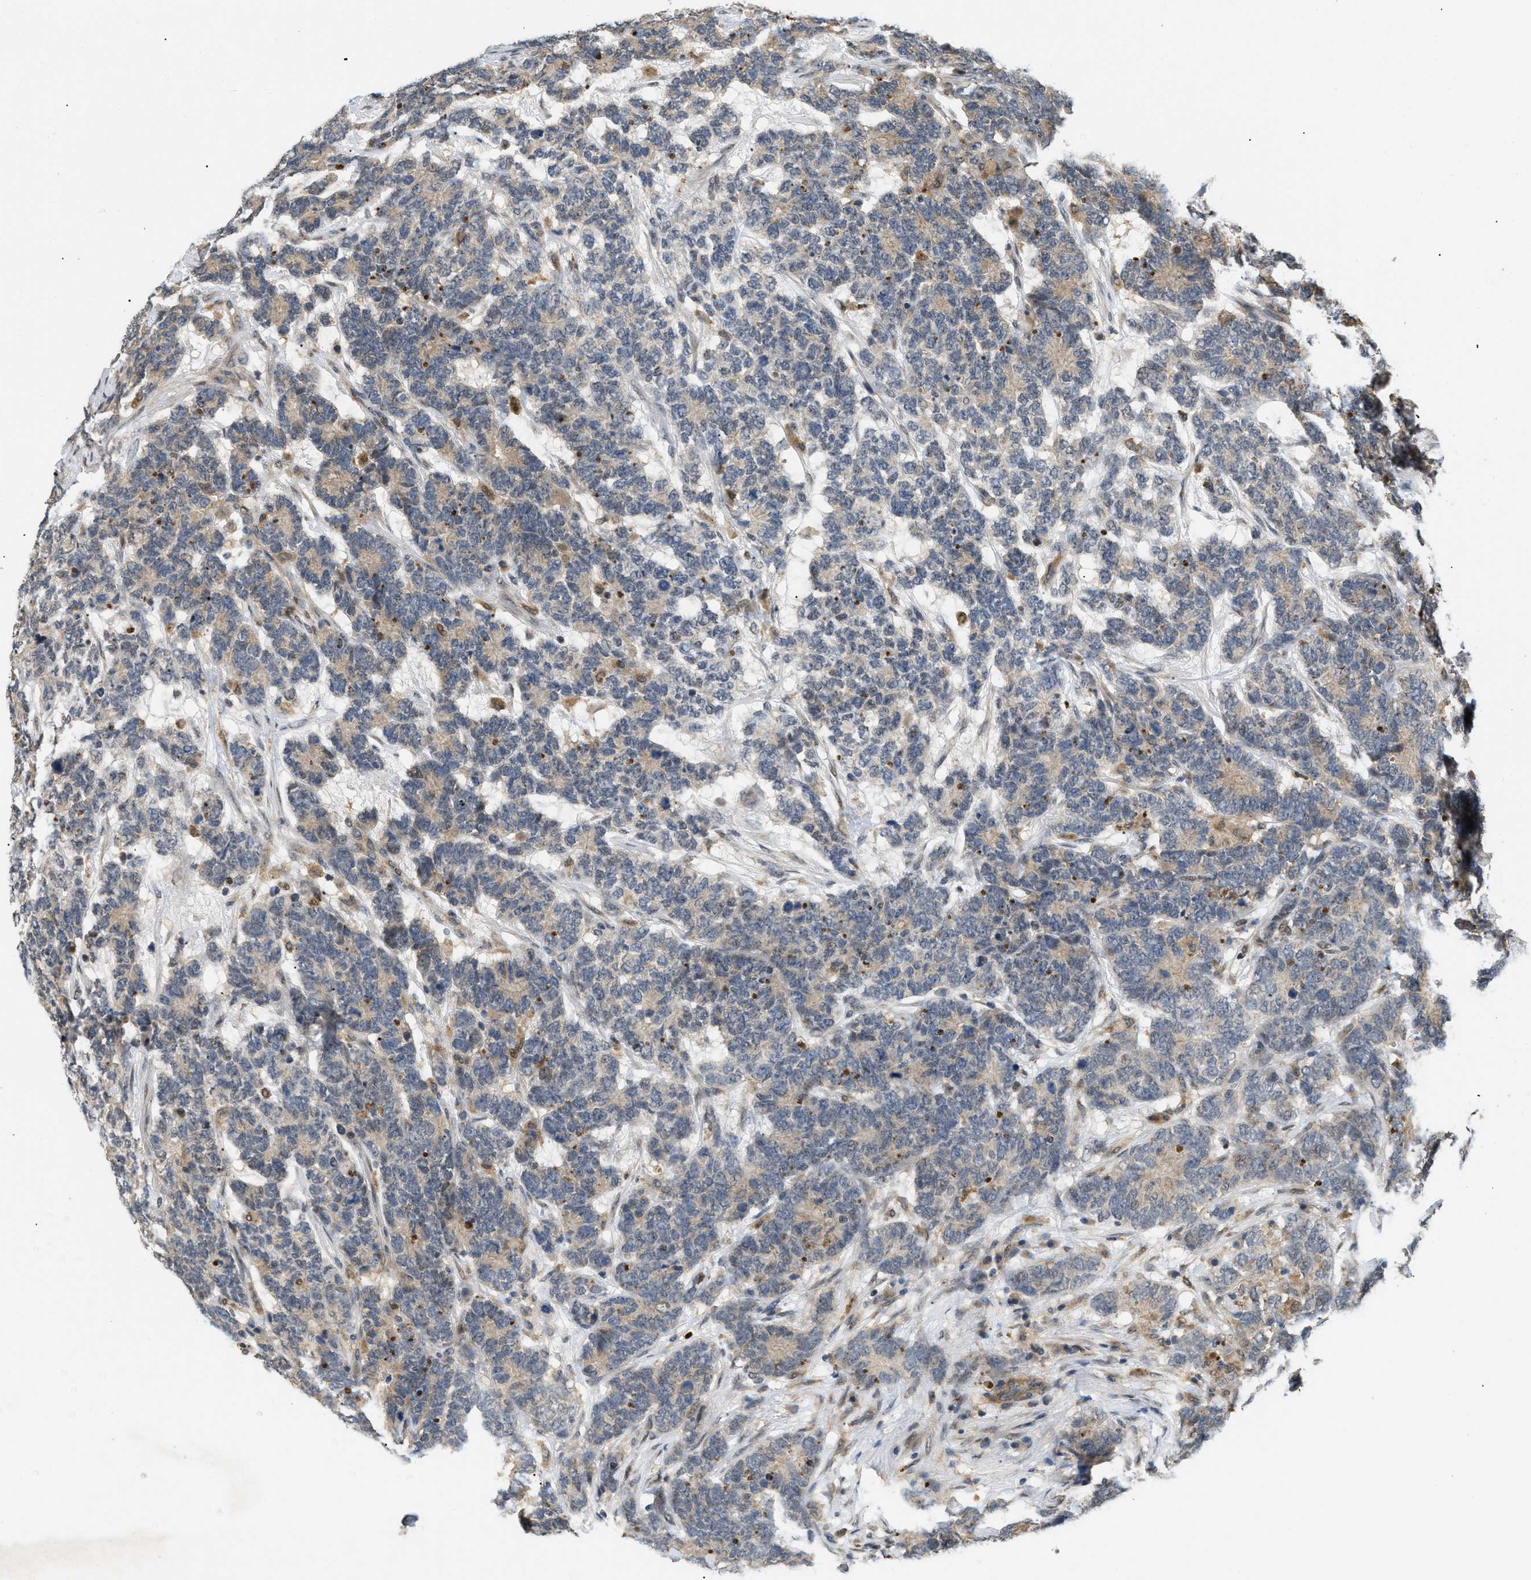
{"staining": {"intensity": "negative", "quantity": "none", "location": "none"}, "tissue": "testis cancer", "cell_type": "Tumor cells", "image_type": "cancer", "snomed": [{"axis": "morphology", "description": "Carcinoma, Embryonal, NOS"}, {"axis": "topography", "description": "Testis"}], "caption": "Testis embryonal carcinoma was stained to show a protein in brown. There is no significant staining in tumor cells.", "gene": "PDGFB", "patient": {"sex": "male", "age": 26}}